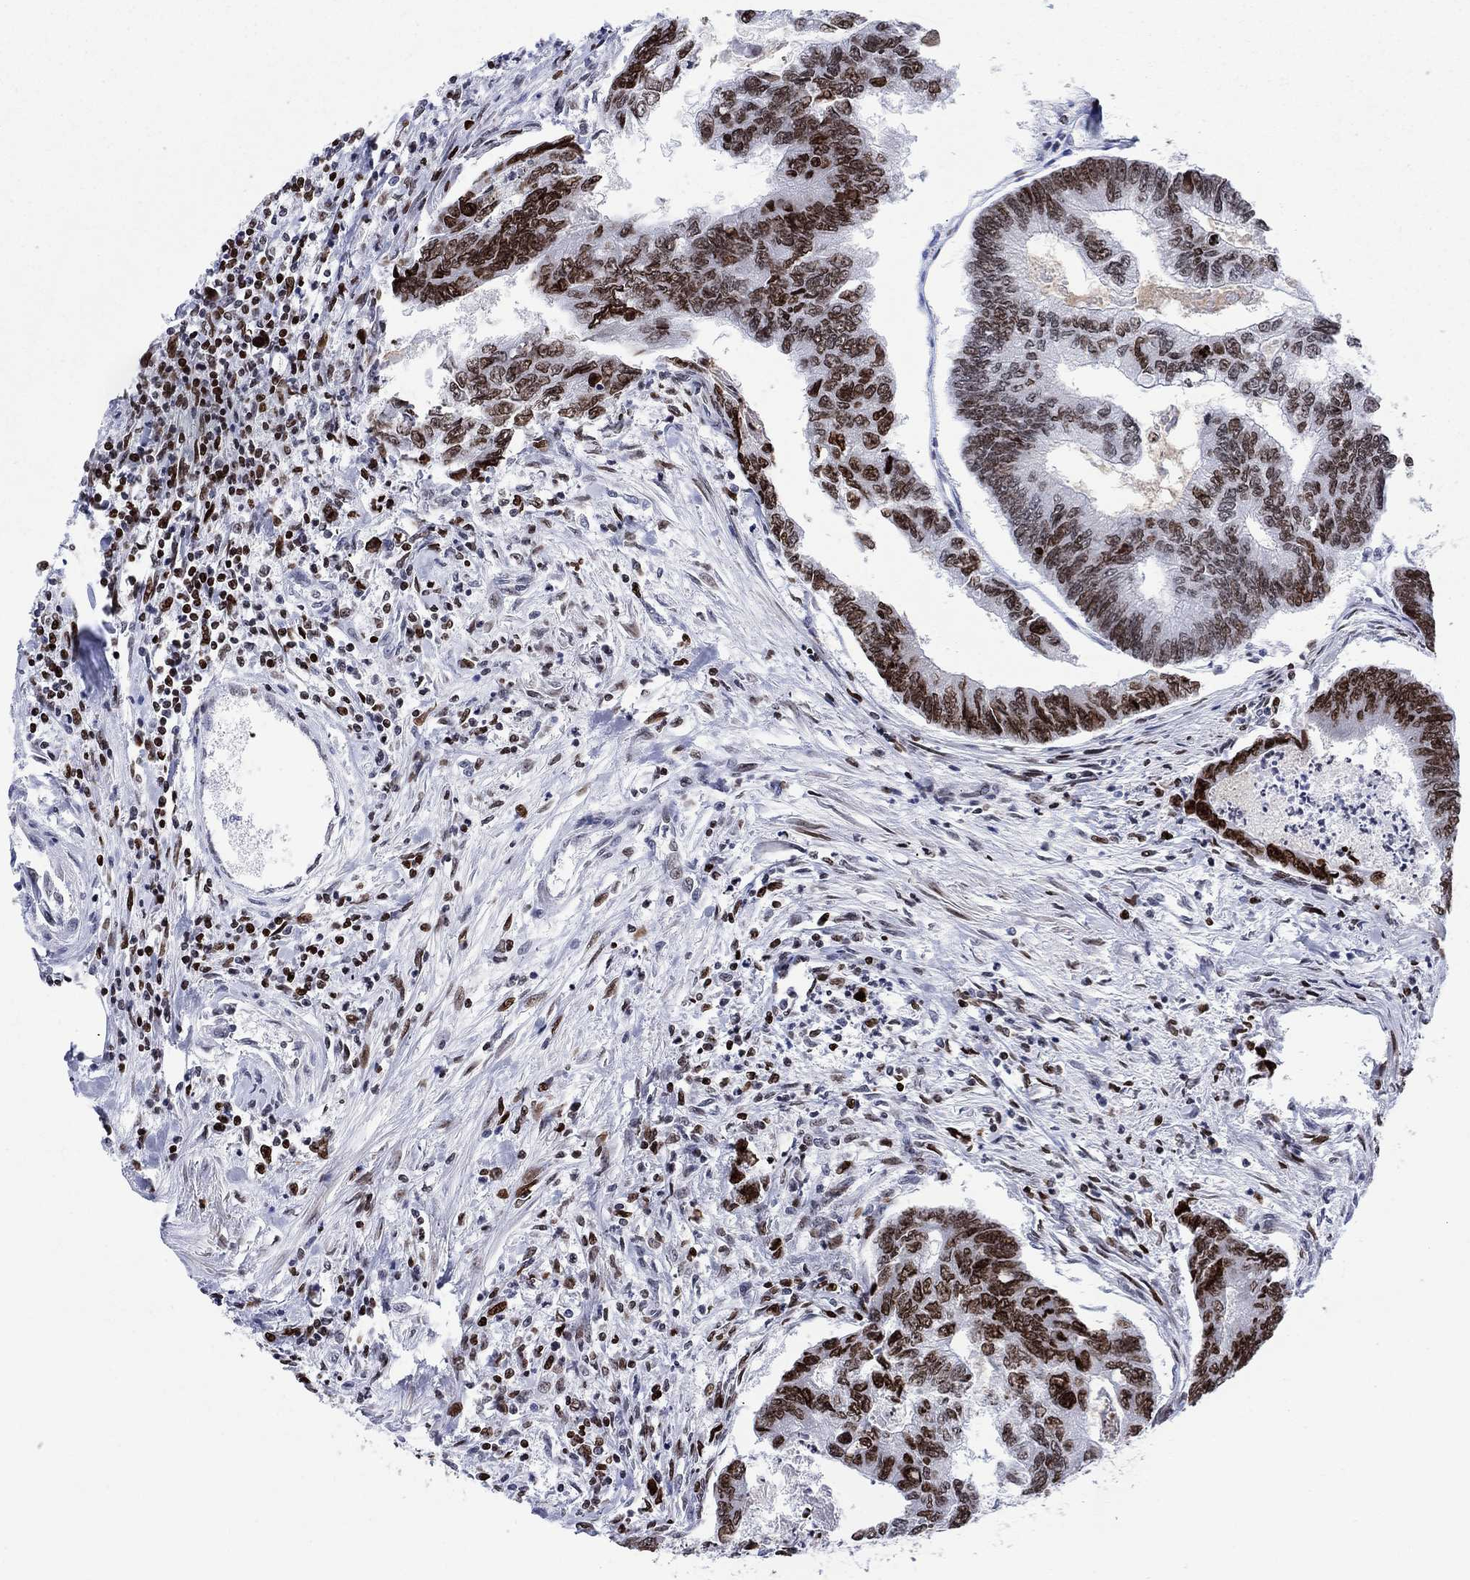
{"staining": {"intensity": "strong", "quantity": "25%-75%", "location": "nuclear"}, "tissue": "colorectal cancer", "cell_type": "Tumor cells", "image_type": "cancer", "snomed": [{"axis": "morphology", "description": "Adenocarcinoma, NOS"}, {"axis": "topography", "description": "Colon"}], "caption": "This photomicrograph shows immunohistochemistry (IHC) staining of colorectal adenocarcinoma, with high strong nuclear positivity in approximately 25%-75% of tumor cells.", "gene": "HMGA1", "patient": {"sex": "female", "age": 65}}